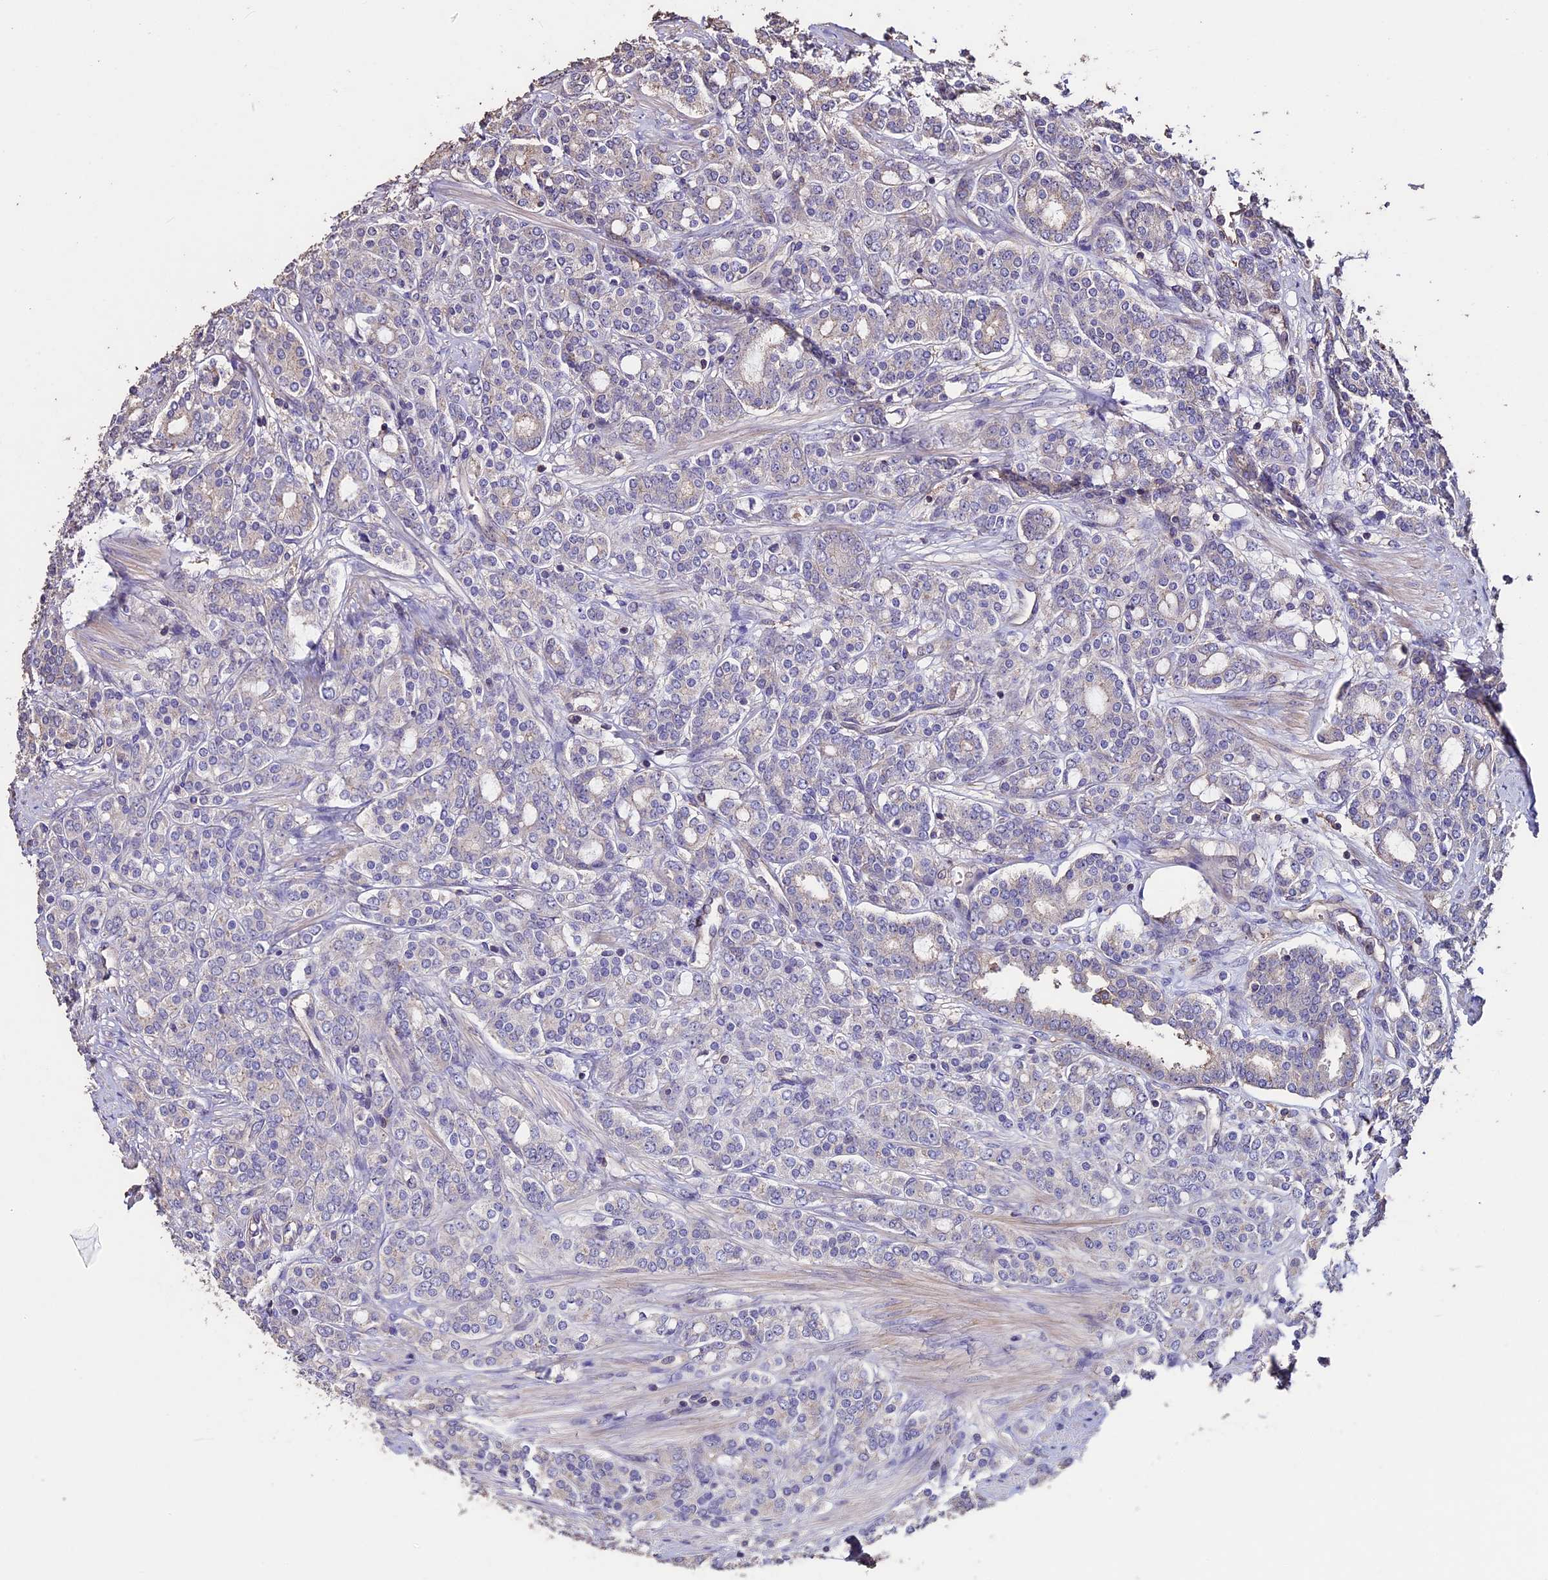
{"staining": {"intensity": "negative", "quantity": "none", "location": "none"}, "tissue": "prostate cancer", "cell_type": "Tumor cells", "image_type": "cancer", "snomed": [{"axis": "morphology", "description": "Adenocarcinoma, High grade"}, {"axis": "topography", "description": "Prostate"}], "caption": "A histopathology image of prostate cancer stained for a protein reveals no brown staining in tumor cells.", "gene": "USB1", "patient": {"sex": "male", "age": 62}}